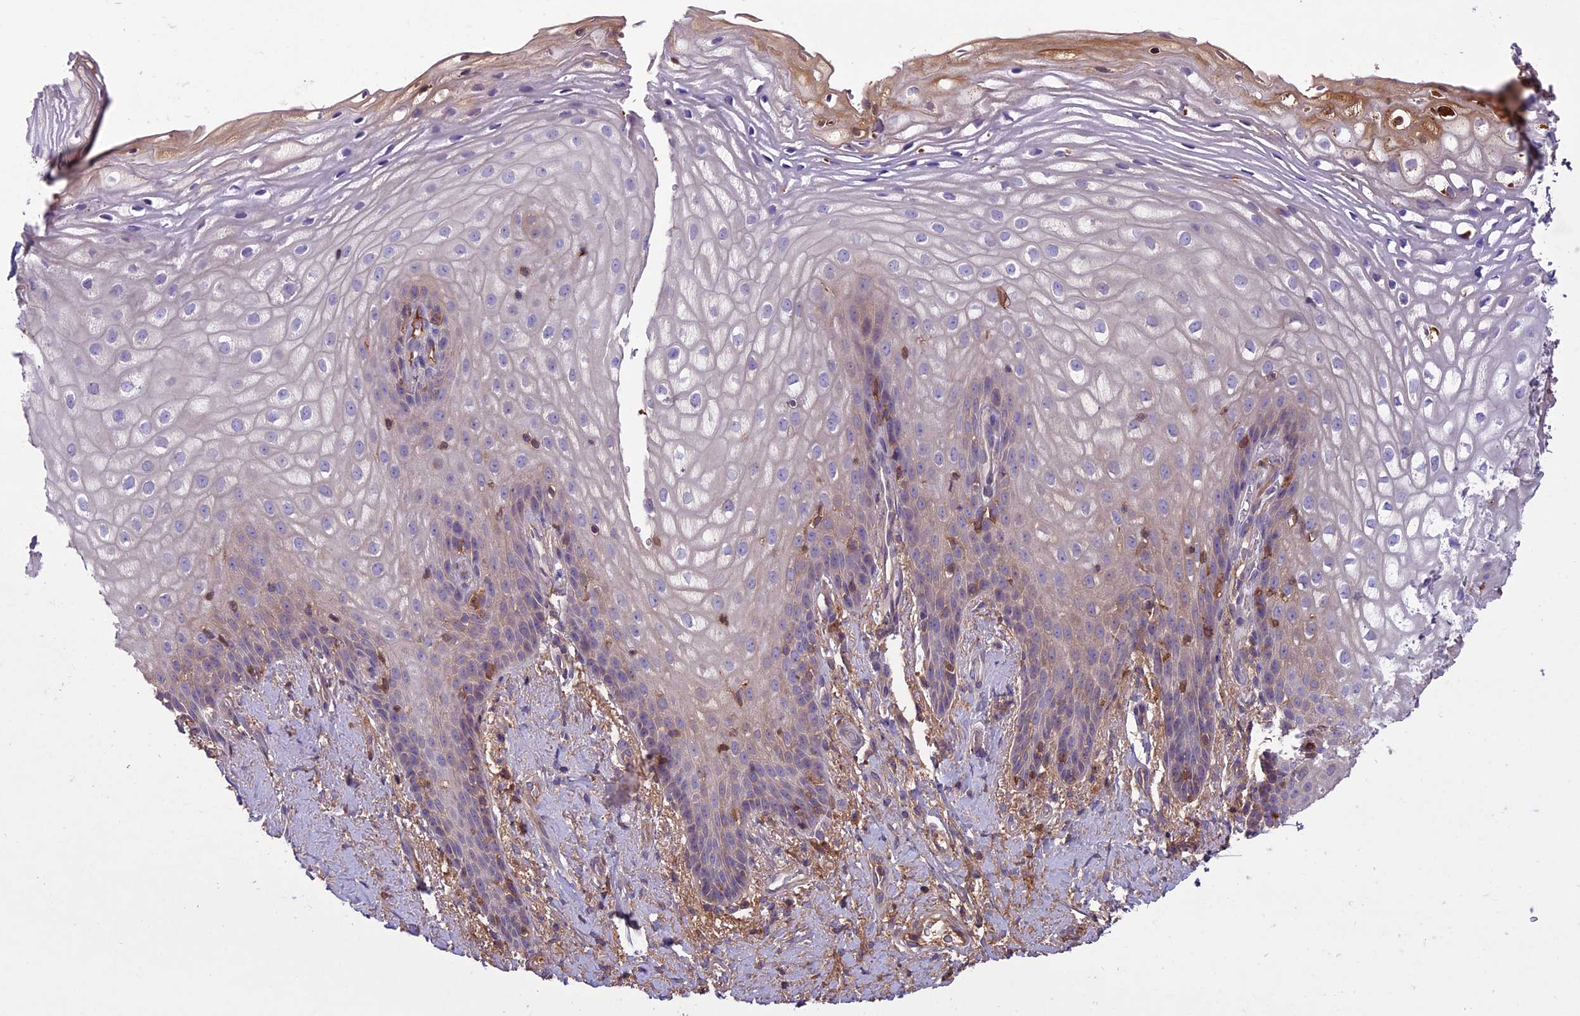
{"staining": {"intensity": "negative", "quantity": "none", "location": "none"}, "tissue": "vagina", "cell_type": "Squamous epithelial cells", "image_type": "normal", "snomed": [{"axis": "morphology", "description": "Normal tissue, NOS"}, {"axis": "topography", "description": "Vagina"}], "caption": "Normal vagina was stained to show a protein in brown. There is no significant positivity in squamous epithelial cells. (DAB (3,3'-diaminobenzidine) immunohistochemistry visualized using brightfield microscopy, high magnification).", "gene": "ADO", "patient": {"sex": "female", "age": 60}}